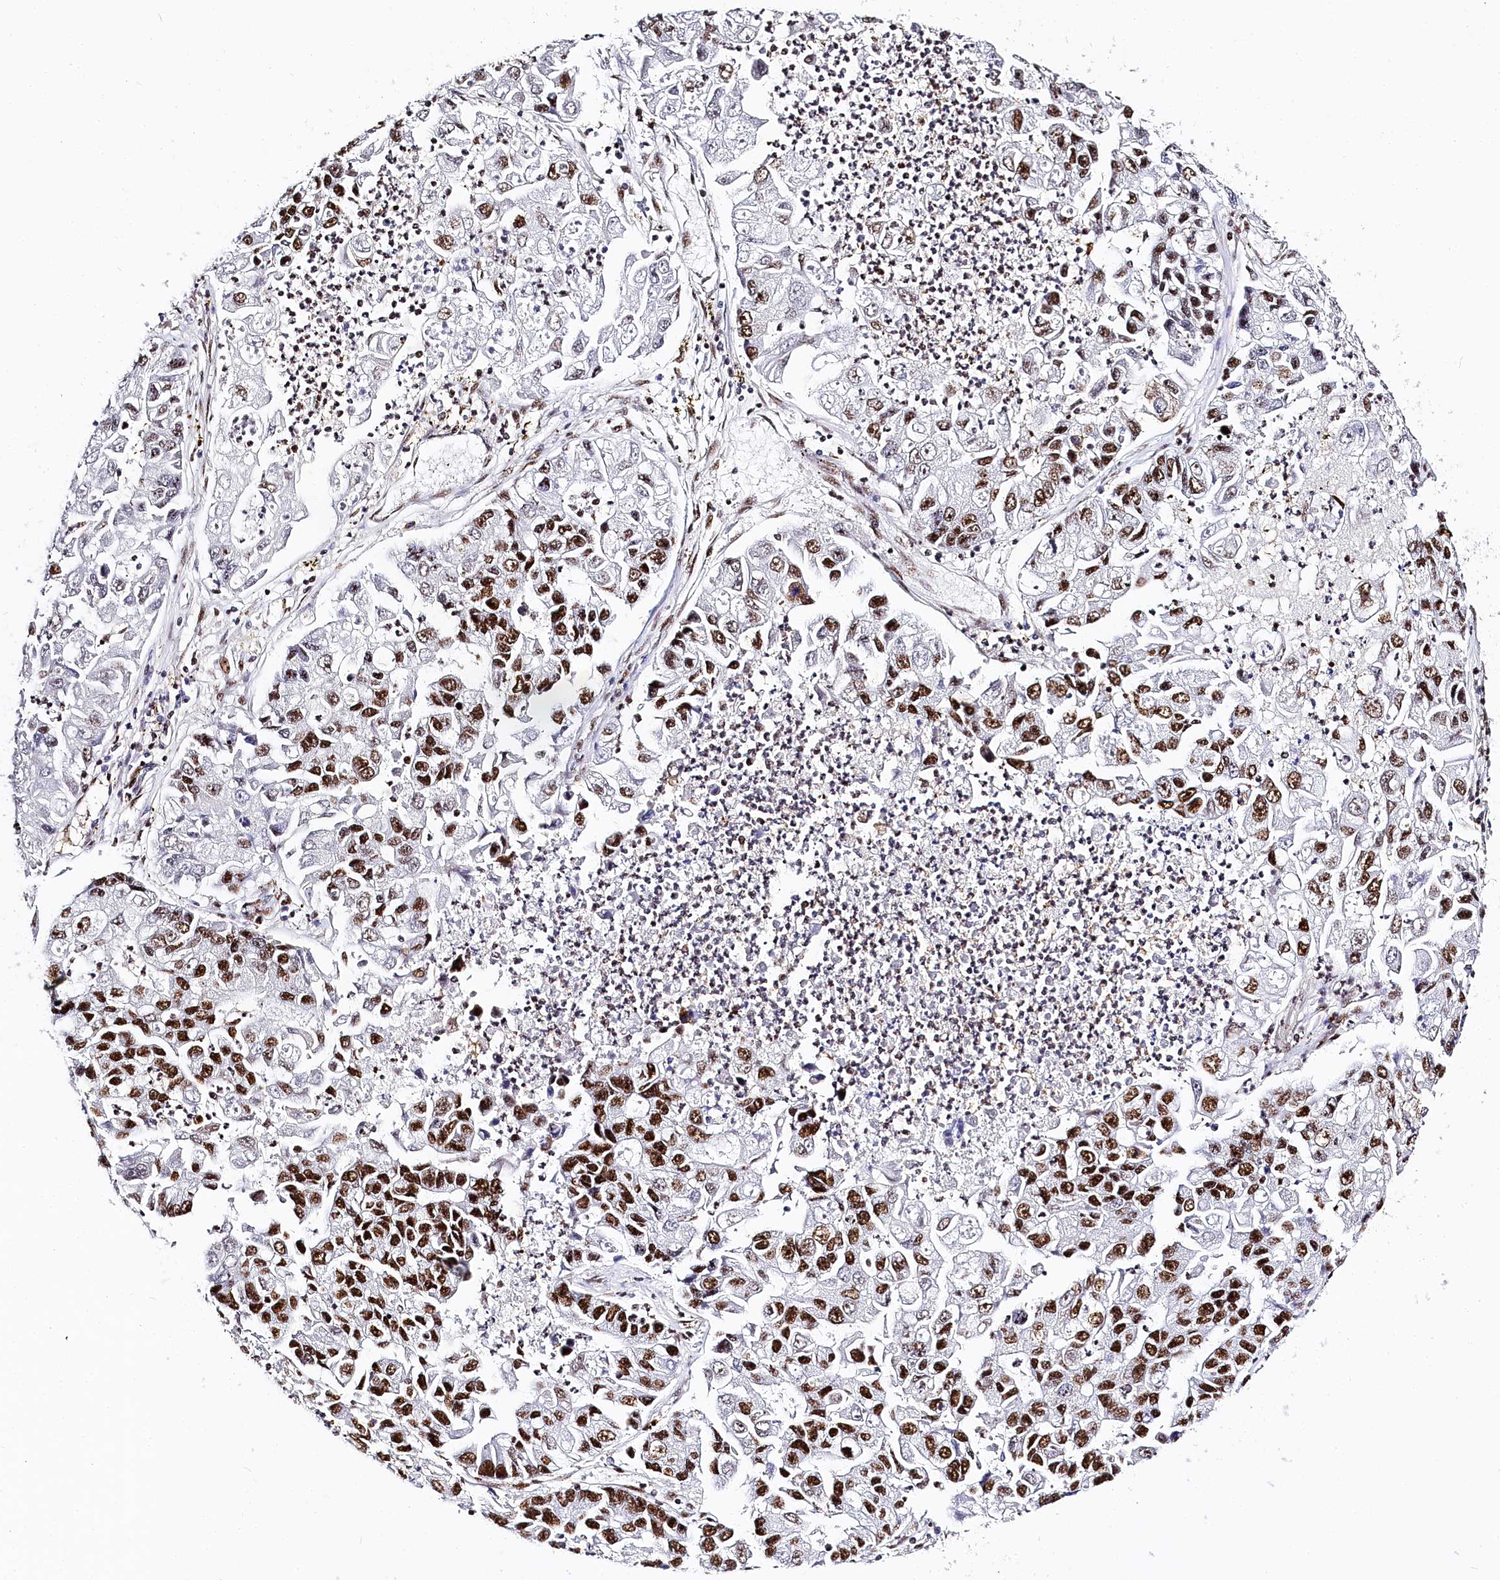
{"staining": {"intensity": "strong", "quantity": ">75%", "location": "nuclear"}, "tissue": "lung cancer", "cell_type": "Tumor cells", "image_type": "cancer", "snomed": [{"axis": "morphology", "description": "Adenocarcinoma, NOS"}, {"axis": "topography", "description": "Lung"}], "caption": "Approximately >75% of tumor cells in lung cancer reveal strong nuclear protein positivity as visualized by brown immunohistochemical staining.", "gene": "BARD1", "patient": {"sex": "female", "age": 51}}